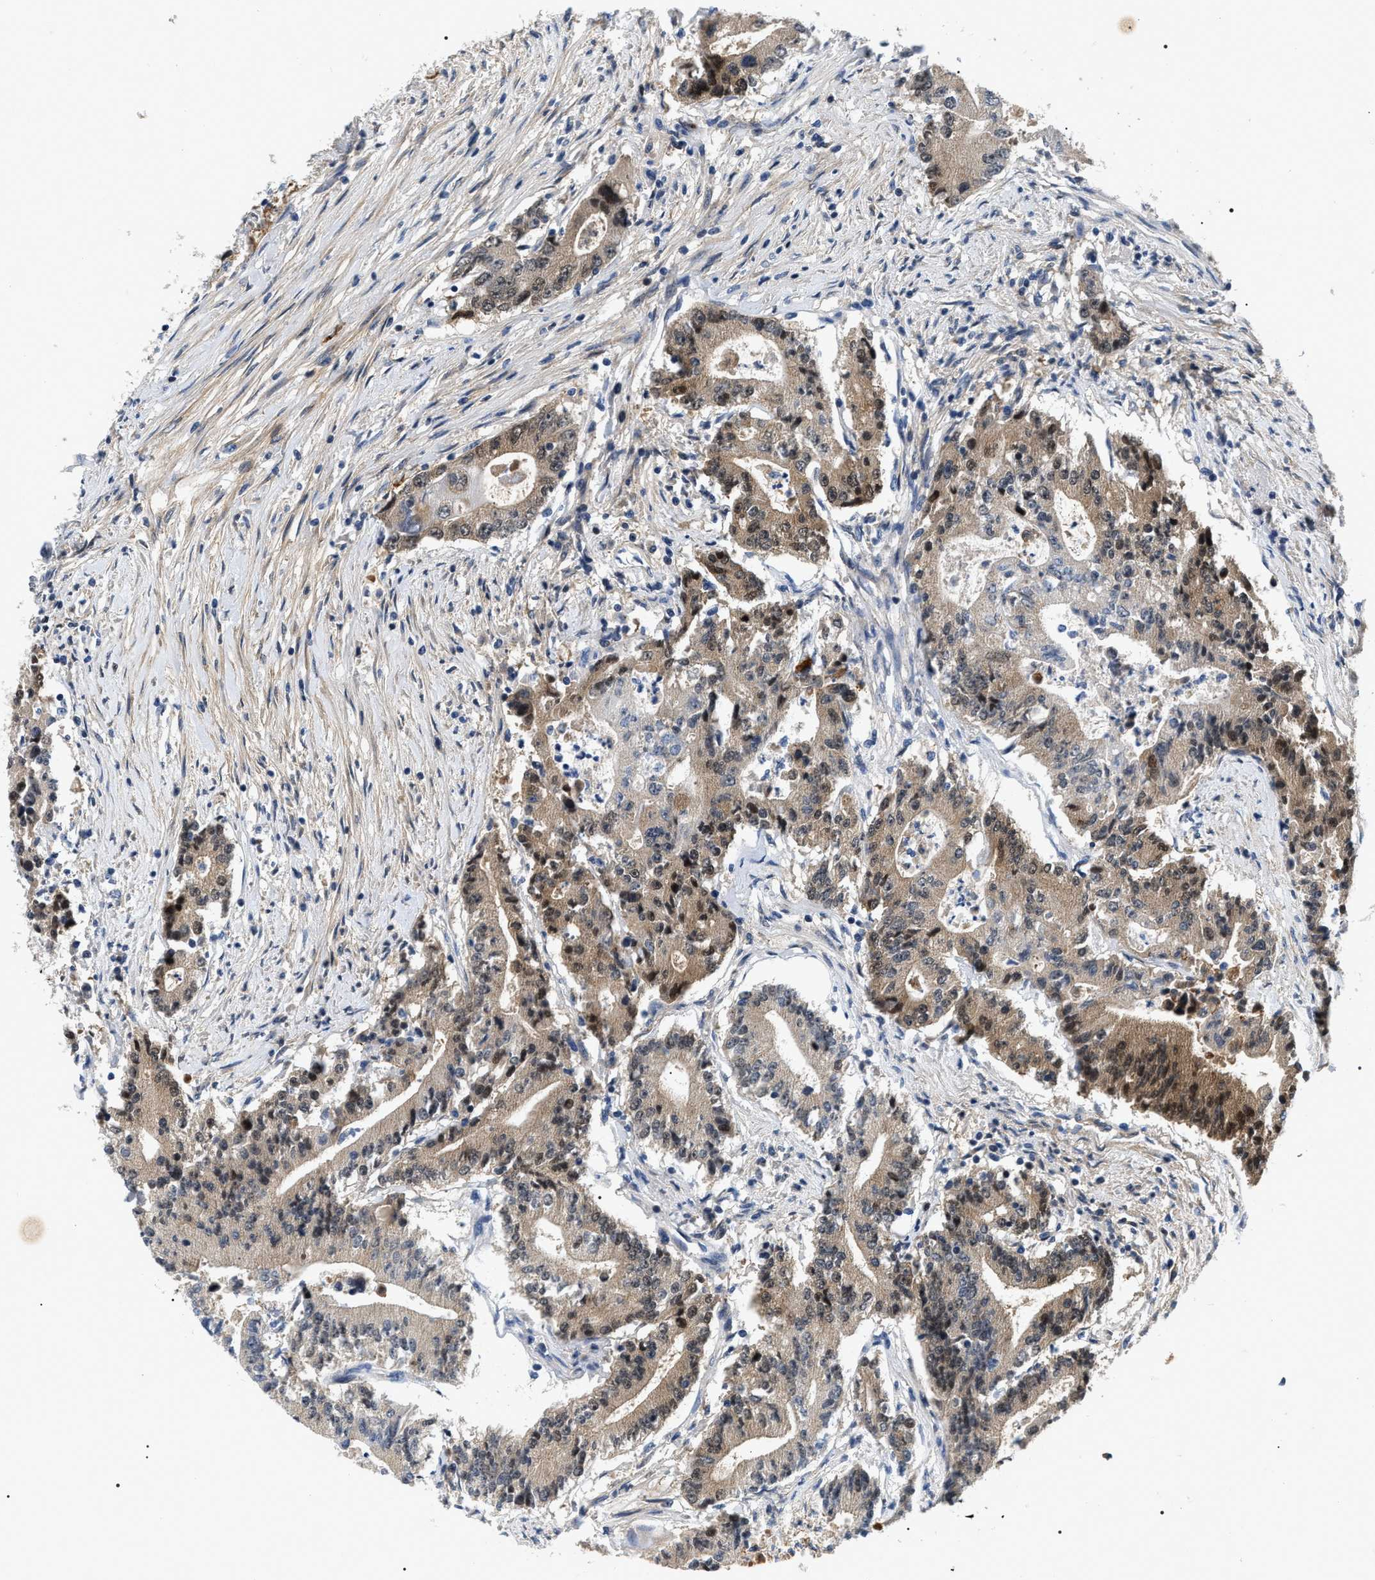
{"staining": {"intensity": "weak", "quantity": ">75%", "location": "cytoplasmic/membranous"}, "tissue": "colorectal cancer", "cell_type": "Tumor cells", "image_type": "cancer", "snomed": [{"axis": "morphology", "description": "Adenocarcinoma, NOS"}, {"axis": "topography", "description": "Colon"}], "caption": "Human colorectal adenocarcinoma stained with a protein marker exhibits weak staining in tumor cells.", "gene": "BAG2", "patient": {"sex": "female", "age": 77}}